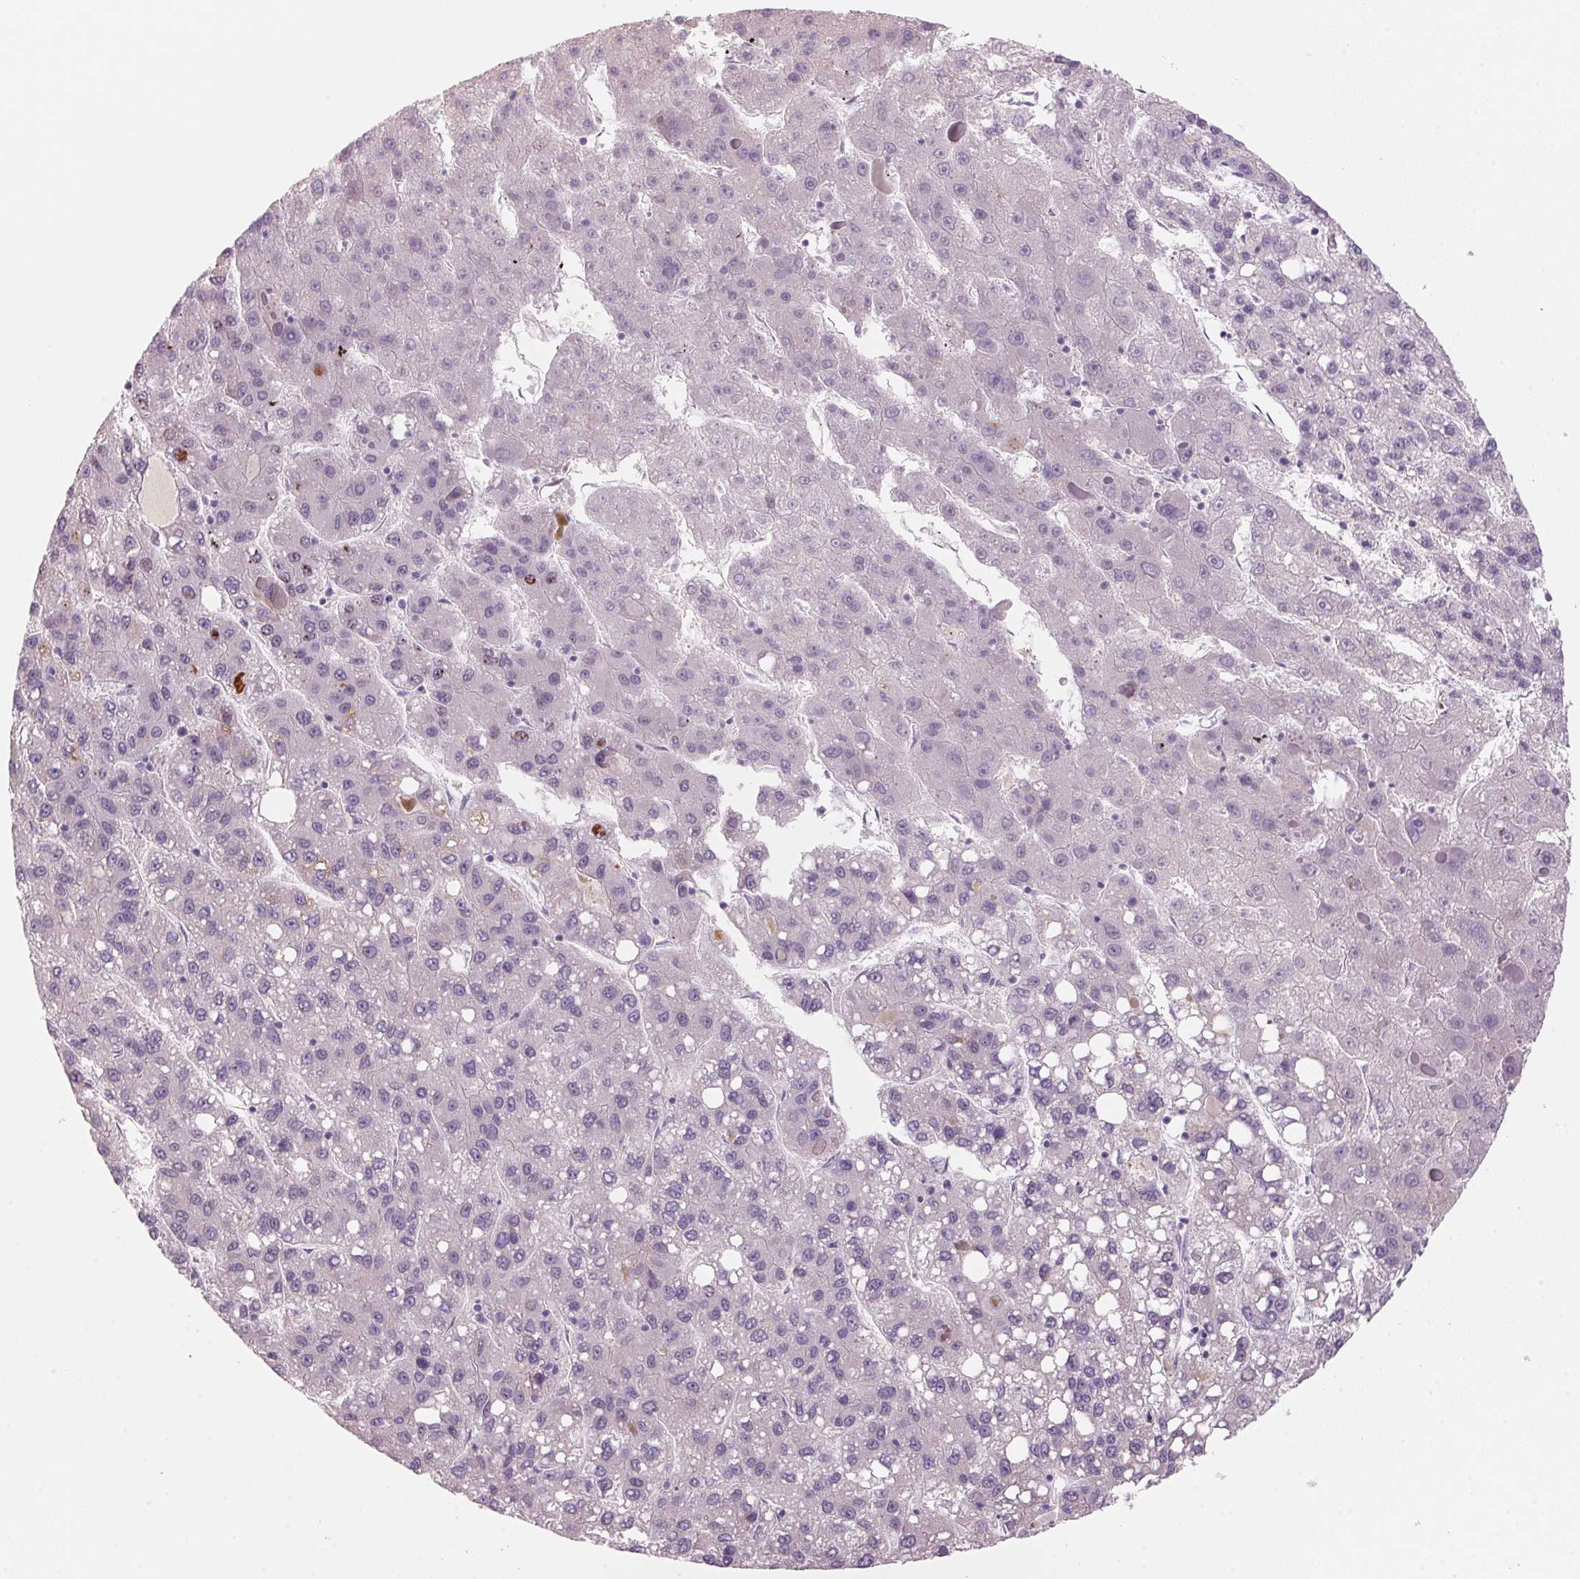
{"staining": {"intensity": "negative", "quantity": "none", "location": "none"}, "tissue": "liver cancer", "cell_type": "Tumor cells", "image_type": "cancer", "snomed": [{"axis": "morphology", "description": "Carcinoma, Hepatocellular, NOS"}, {"axis": "topography", "description": "Liver"}], "caption": "Tumor cells show no significant positivity in liver hepatocellular carcinoma. (DAB IHC, high magnification).", "gene": "ADAM20", "patient": {"sex": "female", "age": 82}}